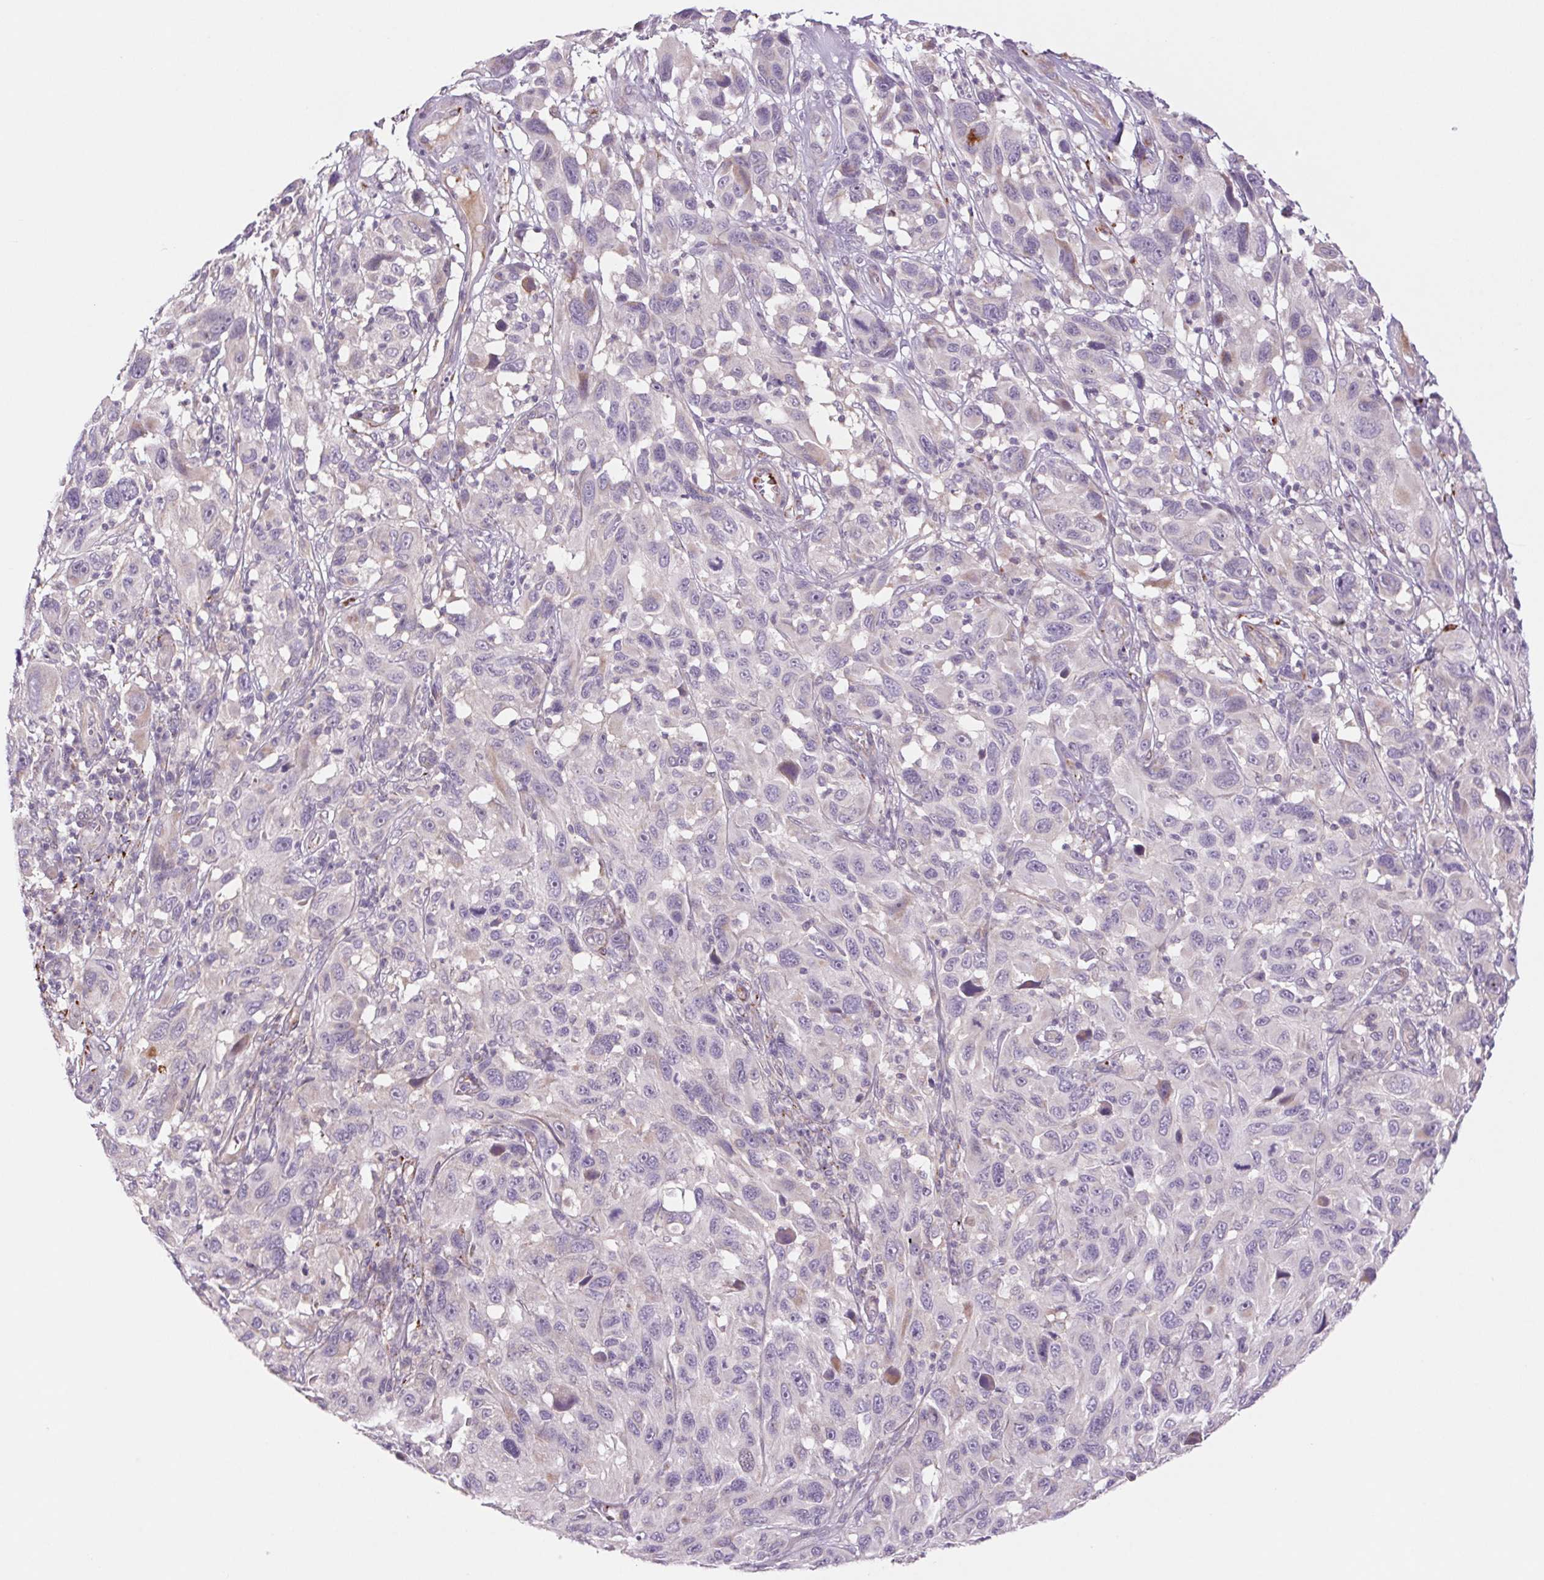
{"staining": {"intensity": "negative", "quantity": "none", "location": "none"}, "tissue": "melanoma", "cell_type": "Tumor cells", "image_type": "cancer", "snomed": [{"axis": "morphology", "description": "Malignant melanoma, NOS"}, {"axis": "topography", "description": "Skin"}], "caption": "A high-resolution image shows immunohistochemistry staining of melanoma, which reveals no significant staining in tumor cells.", "gene": "MS4A13", "patient": {"sex": "male", "age": 53}}